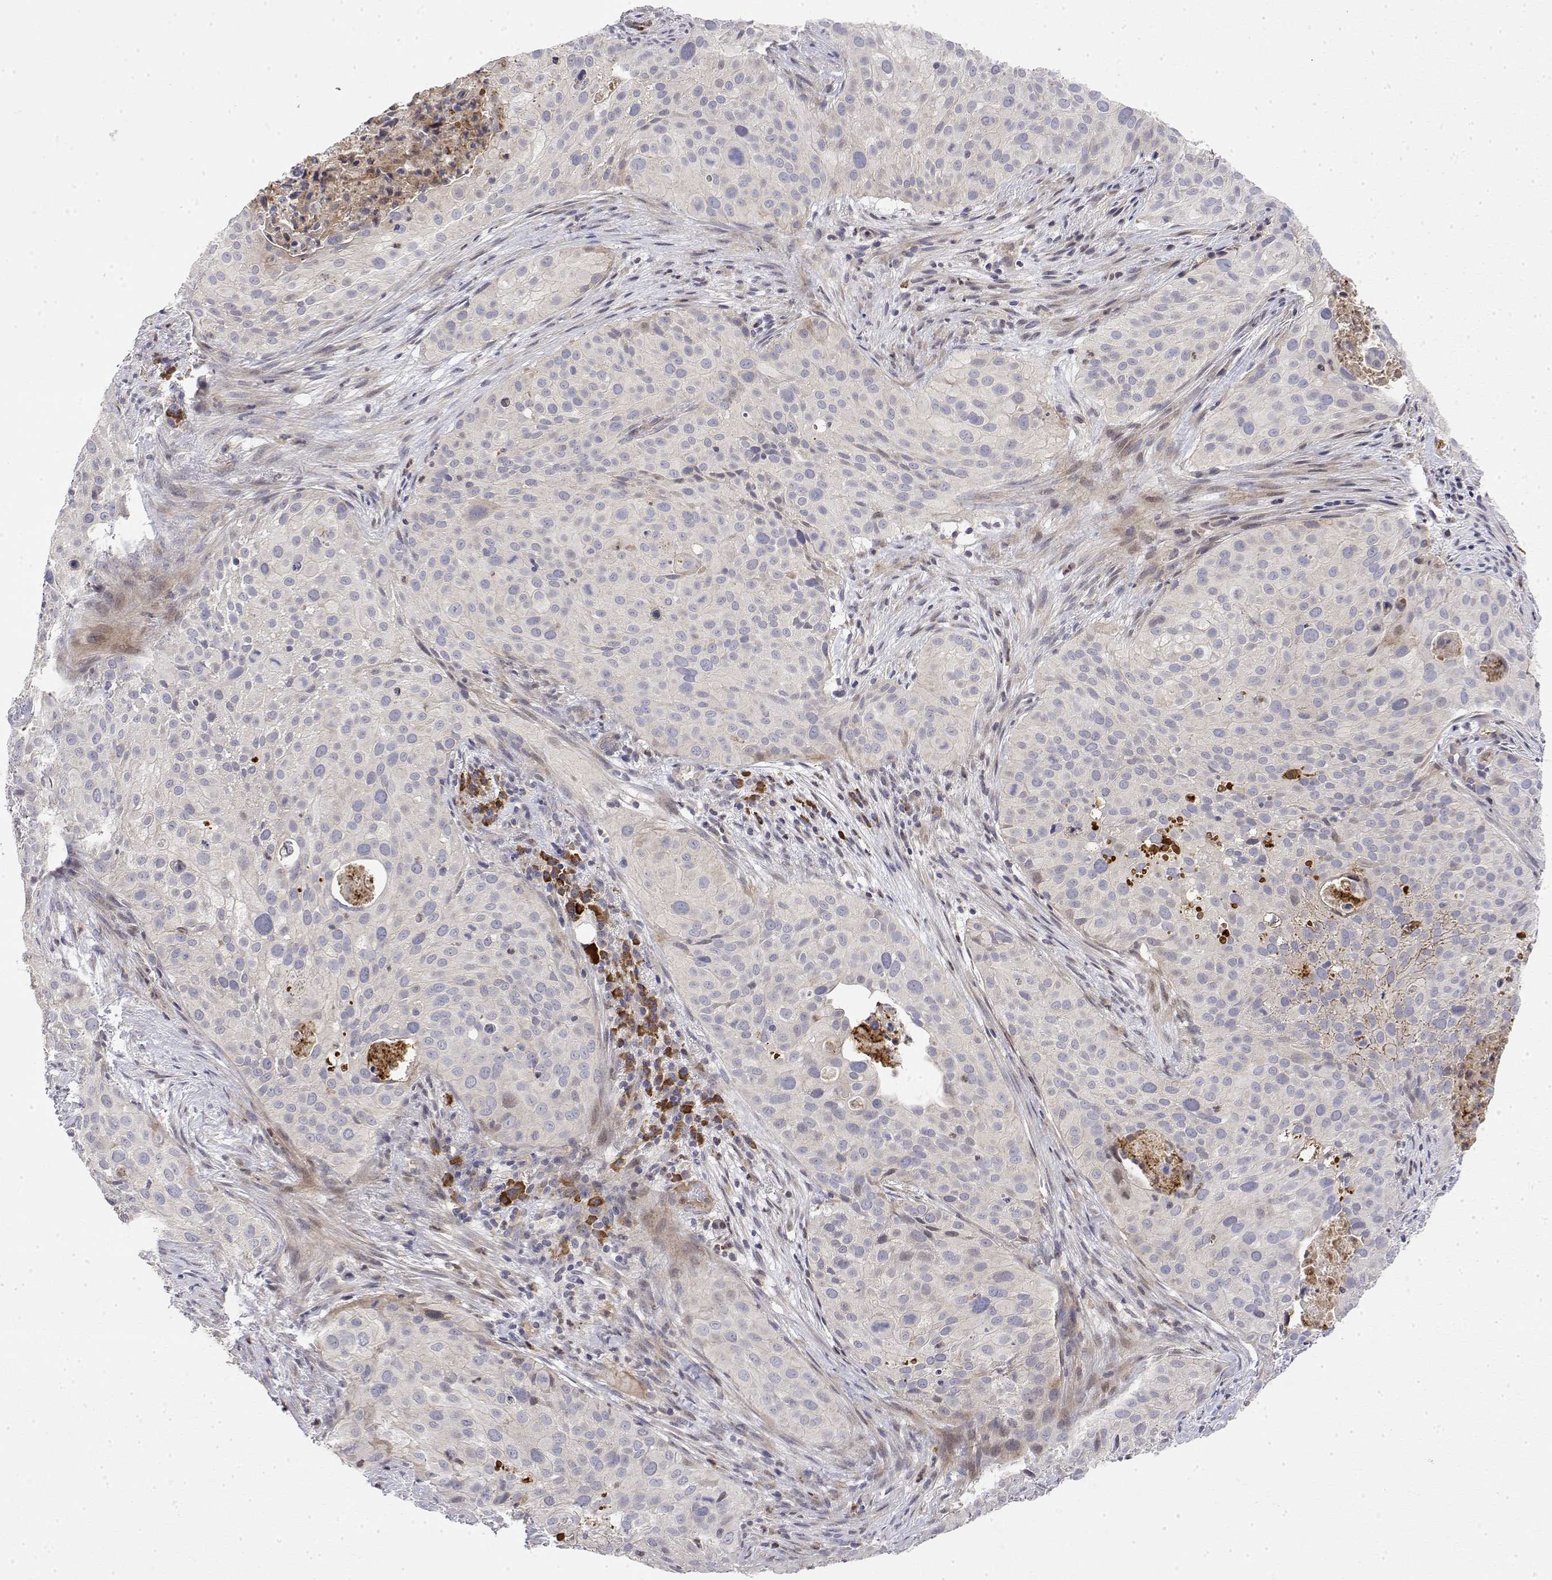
{"staining": {"intensity": "negative", "quantity": "none", "location": "none"}, "tissue": "cervical cancer", "cell_type": "Tumor cells", "image_type": "cancer", "snomed": [{"axis": "morphology", "description": "Squamous cell carcinoma, NOS"}, {"axis": "topography", "description": "Cervix"}], "caption": "Immunohistochemistry (IHC) micrograph of human cervical cancer (squamous cell carcinoma) stained for a protein (brown), which demonstrates no expression in tumor cells.", "gene": "IGFBP4", "patient": {"sex": "female", "age": 38}}